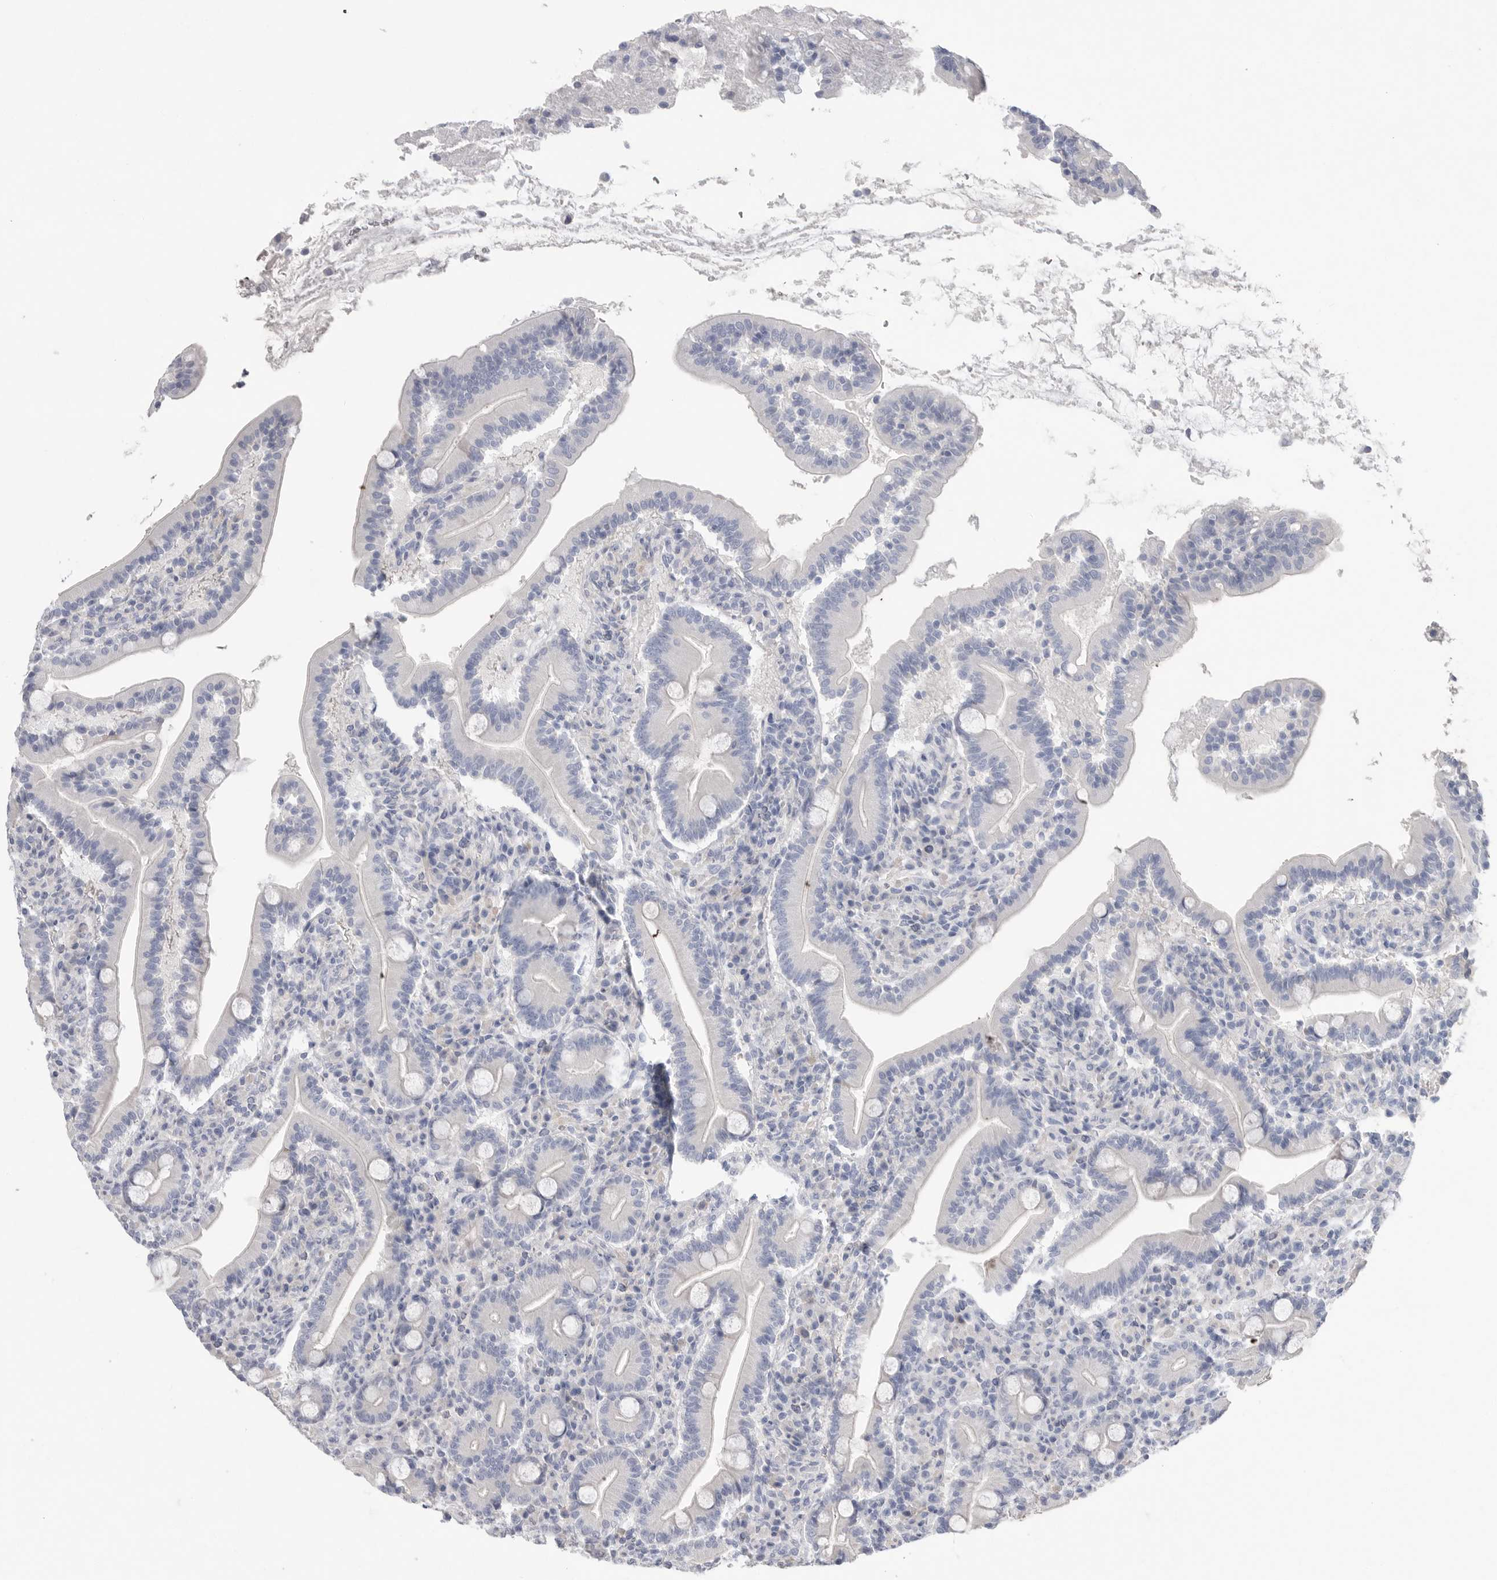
{"staining": {"intensity": "weak", "quantity": "<25%", "location": "cytoplasmic/membranous"}, "tissue": "duodenum", "cell_type": "Glandular cells", "image_type": "normal", "snomed": [{"axis": "morphology", "description": "Normal tissue, NOS"}, {"axis": "topography", "description": "Duodenum"}], "caption": "DAB immunohistochemical staining of normal human duodenum reveals no significant positivity in glandular cells. Nuclei are stained in blue.", "gene": "CAMK2B", "patient": {"sex": "male", "age": 35}}